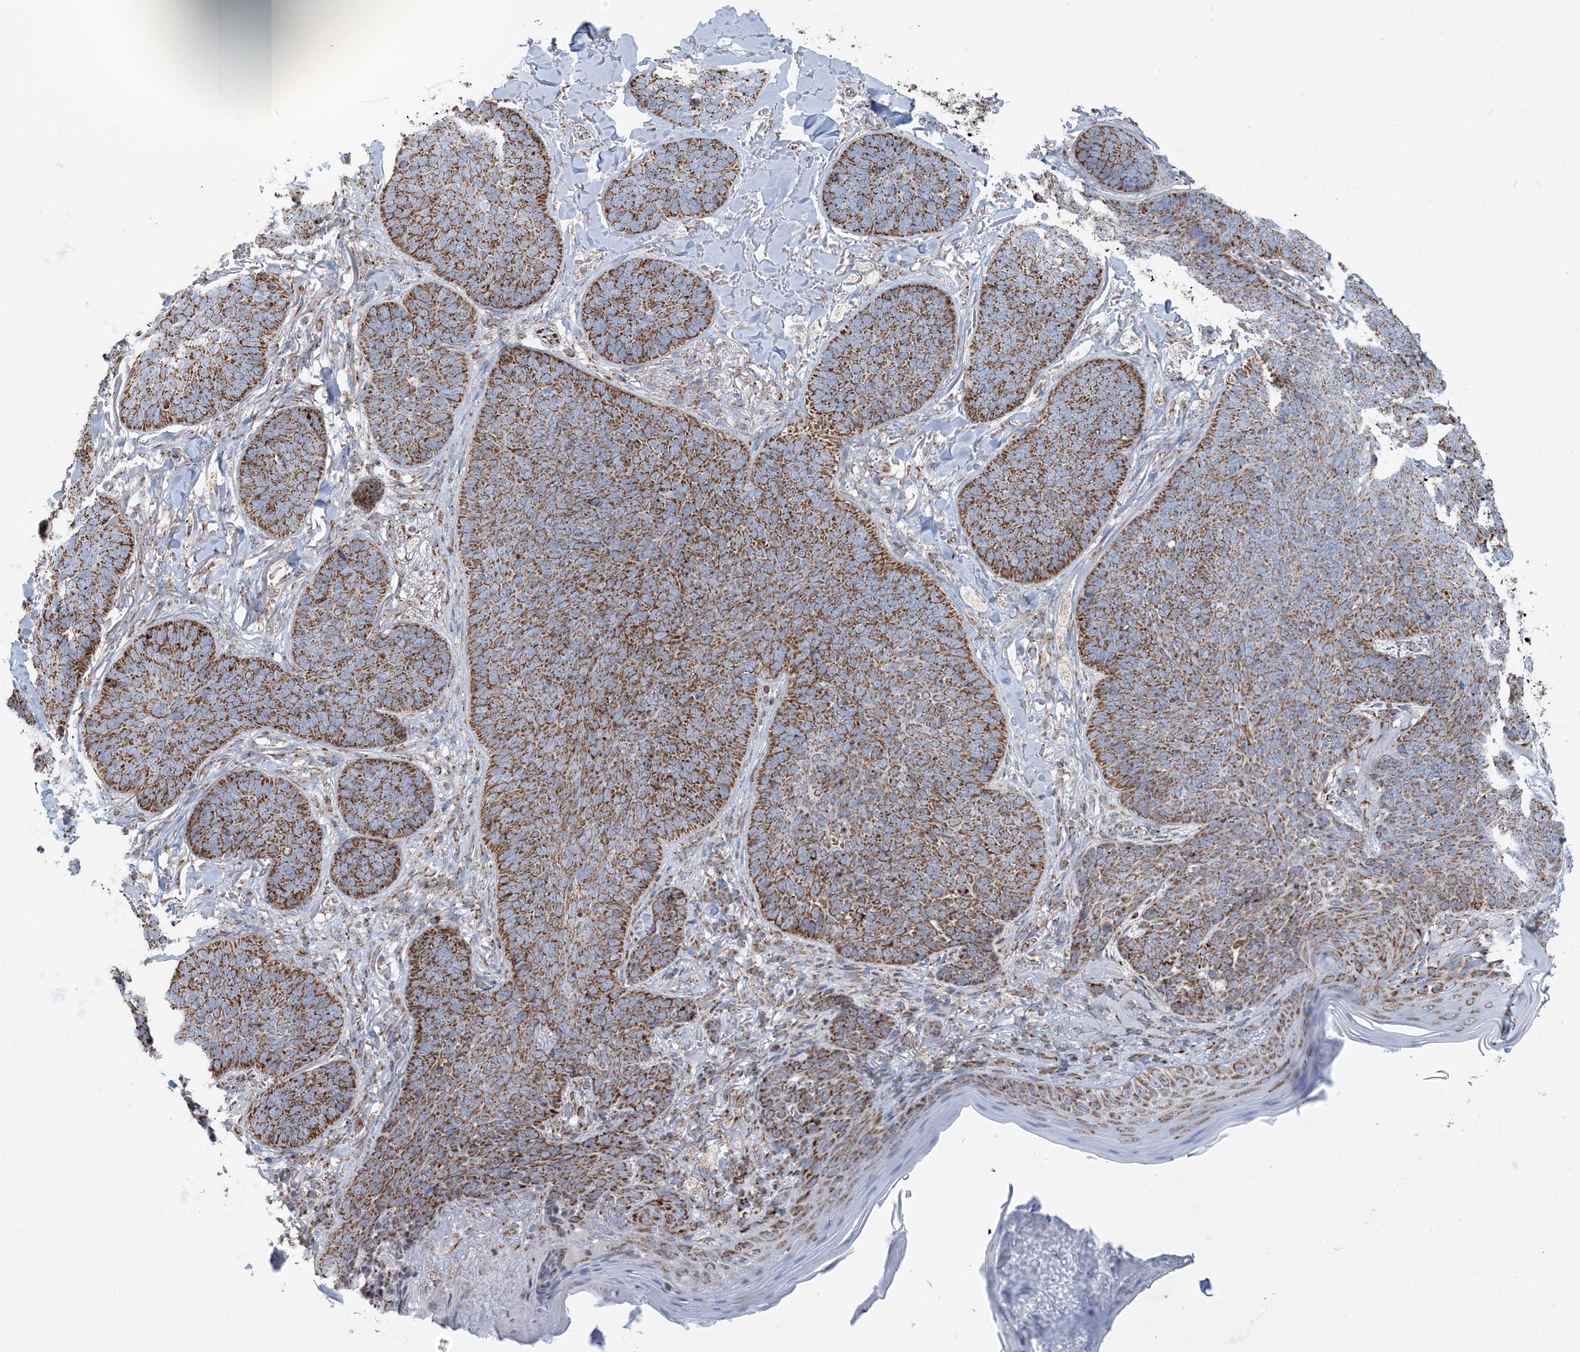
{"staining": {"intensity": "moderate", "quantity": ">75%", "location": "cytoplasmic/membranous"}, "tissue": "skin cancer", "cell_type": "Tumor cells", "image_type": "cancer", "snomed": [{"axis": "morphology", "description": "Basal cell carcinoma"}, {"axis": "topography", "description": "Skin"}], "caption": "IHC (DAB) staining of basal cell carcinoma (skin) reveals moderate cytoplasmic/membranous protein positivity in approximately >75% of tumor cells.", "gene": "SAMM50", "patient": {"sex": "male", "age": 85}}